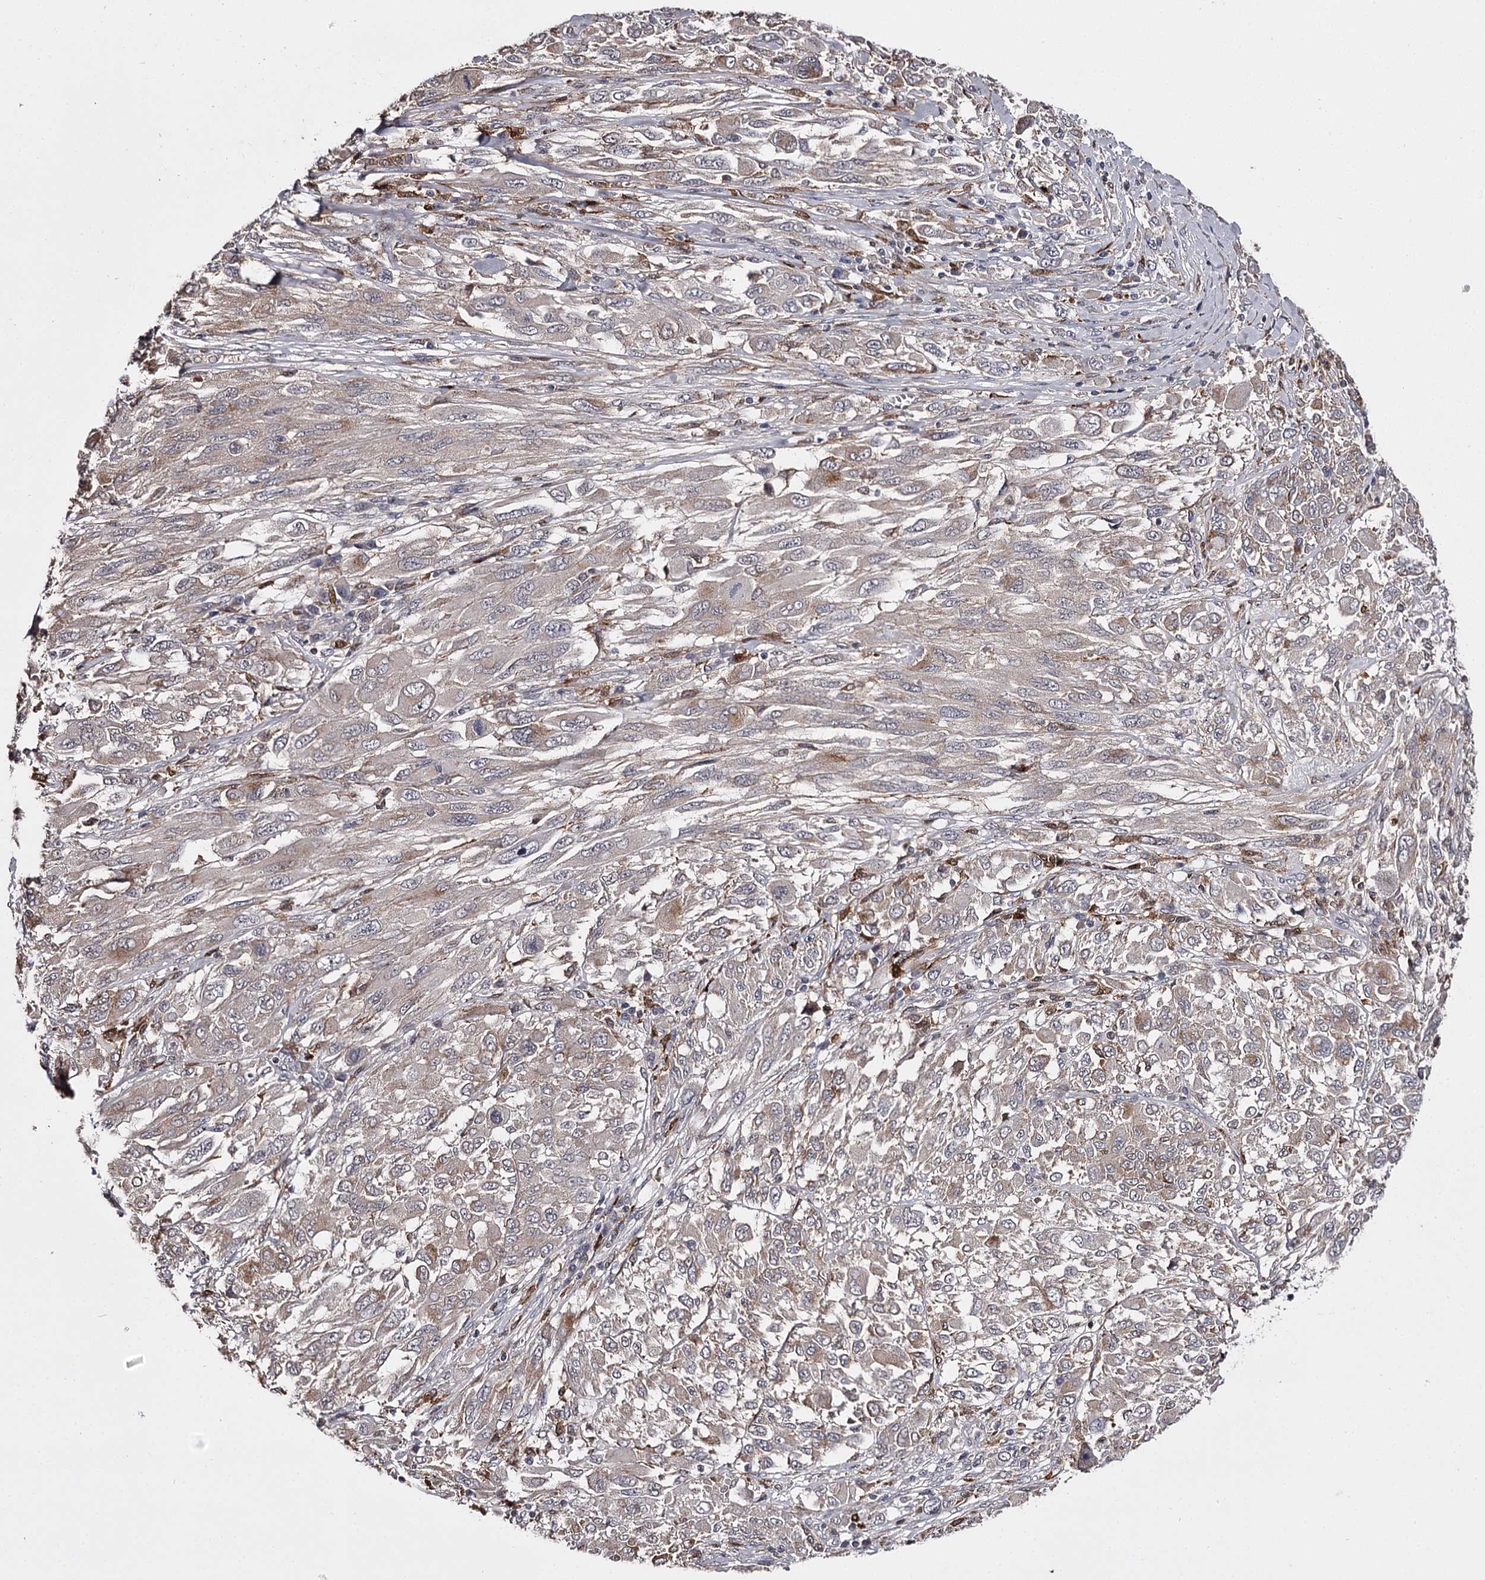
{"staining": {"intensity": "weak", "quantity": "<25%", "location": "cytoplasmic/membranous"}, "tissue": "melanoma", "cell_type": "Tumor cells", "image_type": "cancer", "snomed": [{"axis": "morphology", "description": "Malignant melanoma, NOS"}, {"axis": "topography", "description": "Skin"}], "caption": "Immunohistochemical staining of human melanoma displays no significant staining in tumor cells.", "gene": "SLC32A1", "patient": {"sex": "female", "age": 91}}